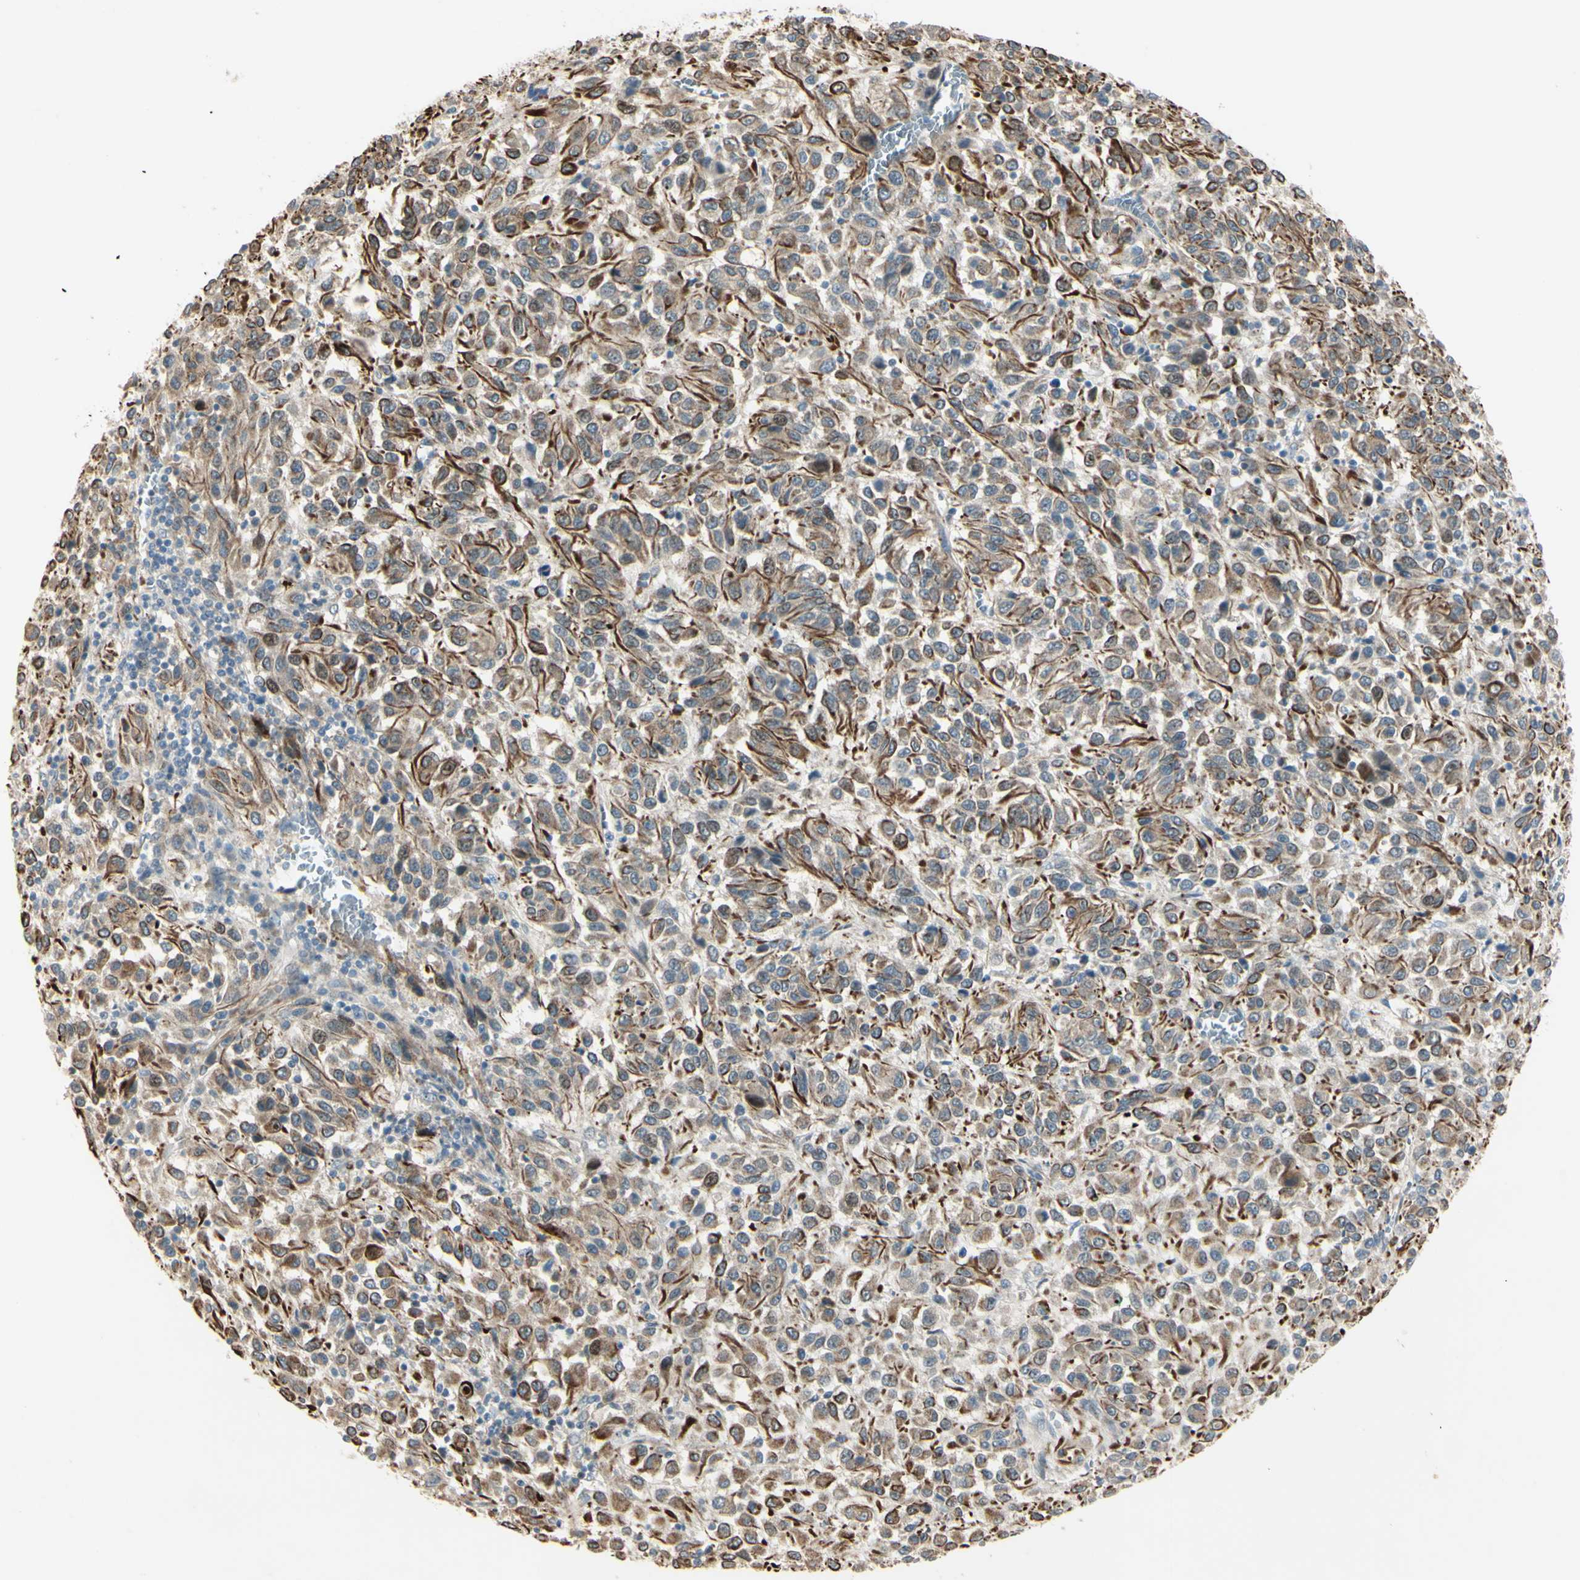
{"staining": {"intensity": "weak", "quantity": ">75%", "location": "cytoplasmic/membranous"}, "tissue": "melanoma", "cell_type": "Tumor cells", "image_type": "cancer", "snomed": [{"axis": "morphology", "description": "Malignant melanoma, Metastatic site"}, {"axis": "topography", "description": "Lung"}], "caption": "A micrograph of melanoma stained for a protein exhibits weak cytoplasmic/membranous brown staining in tumor cells.", "gene": "NDFIP1", "patient": {"sex": "male", "age": 64}}